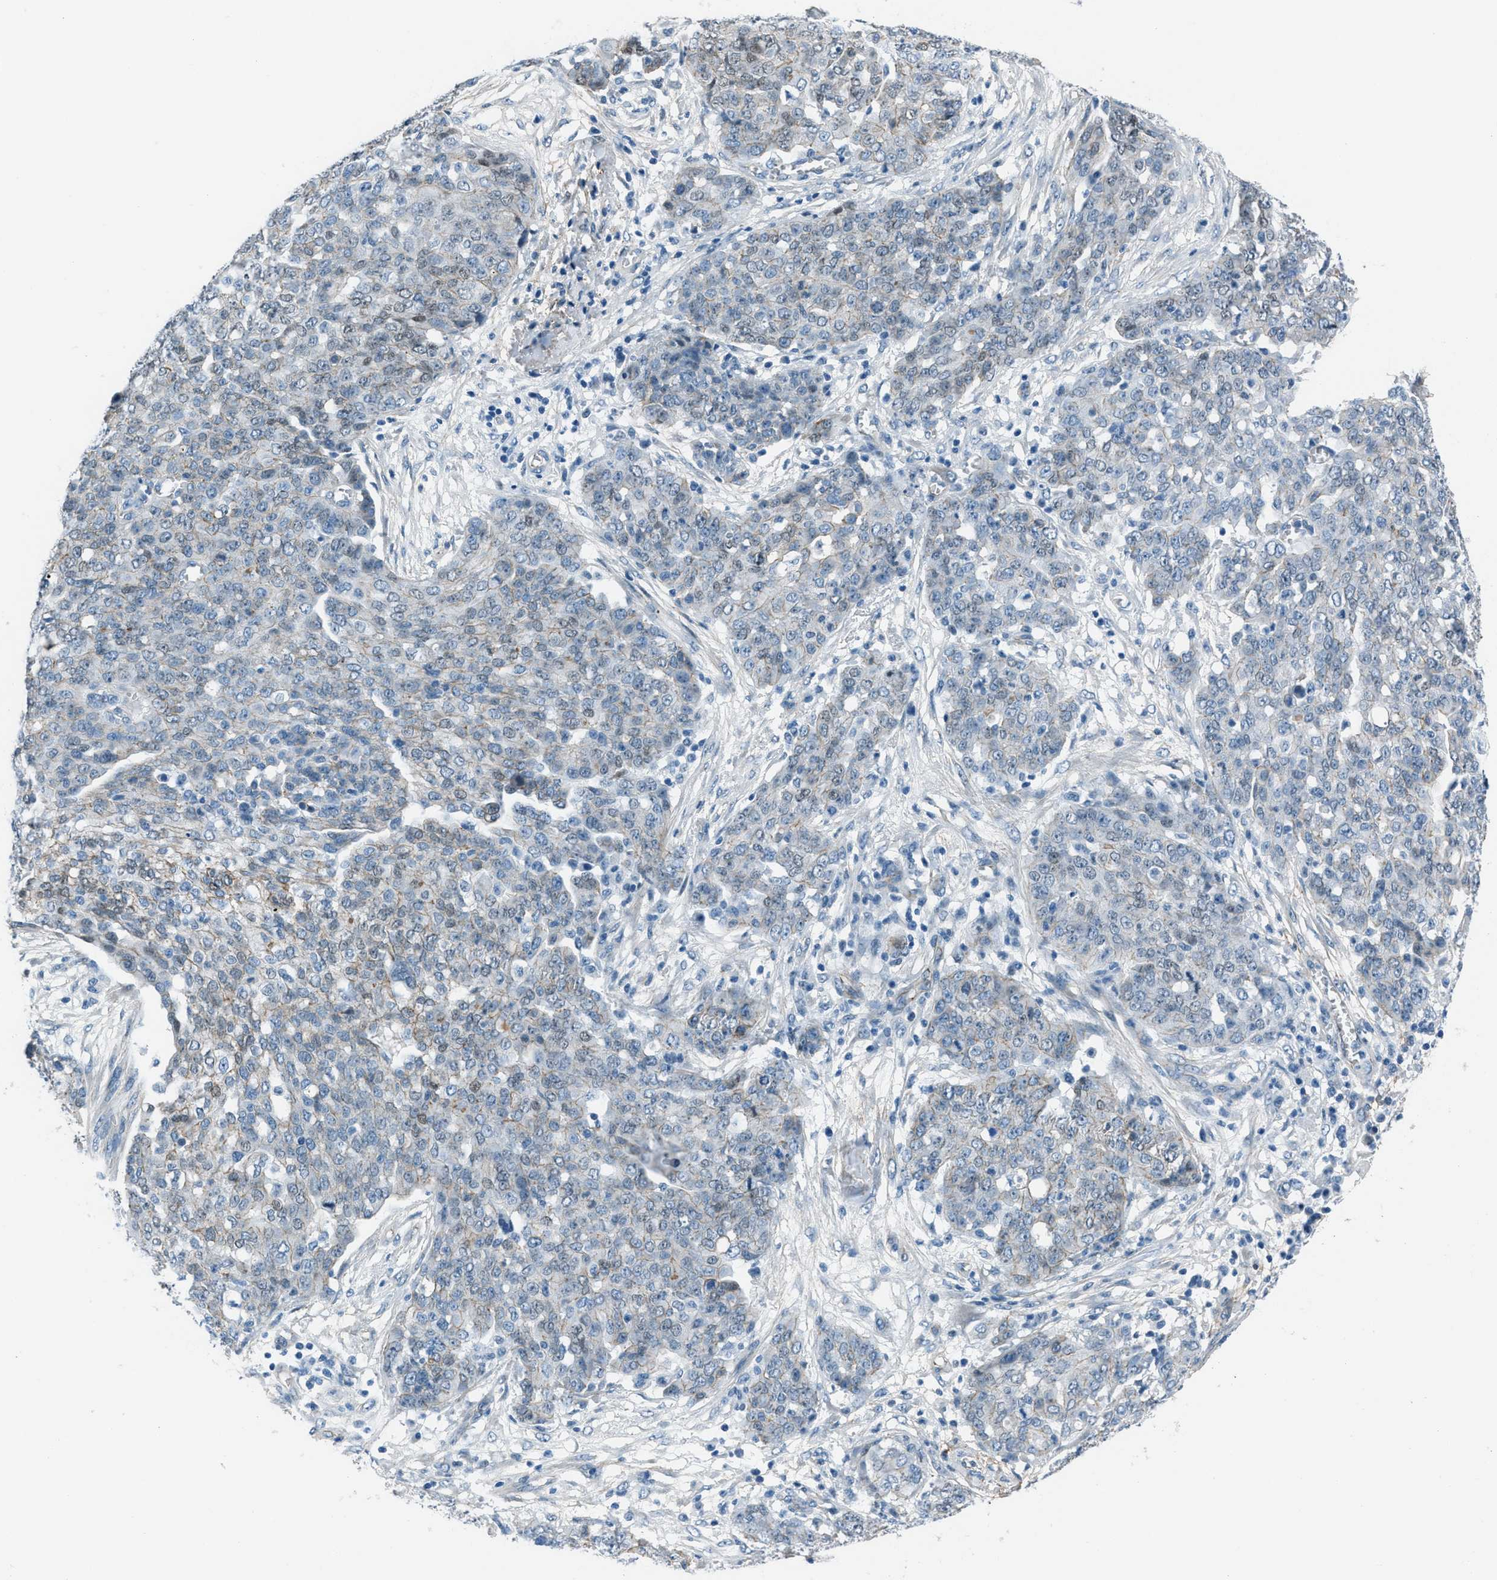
{"staining": {"intensity": "negative", "quantity": "none", "location": "none"}, "tissue": "ovarian cancer", "cell_type": "Tumor cells", "image_type": "cancer", "snomed": [{"axis": "morphology", "description": "Cystadenocarcinoma, serous, NOS"}, {"axis": "topography", "description": "Soft tissue"}, {"axis": "topography", "description": "Ovary"}], "caption": "Immunohistochemistry histopathology image of neoplastic tissue: serous cystadenocarcinoma (ovarian) stained with DAB shows no significant protein expression in tumor cells. The staining was performed using DAB to visualize the protein expression in brown, while the nuclei were stained in blue with hematoxylin (Magnification: 20x).", "gene": "FBN1", "patient": {"sex": "female", "age": 57}}